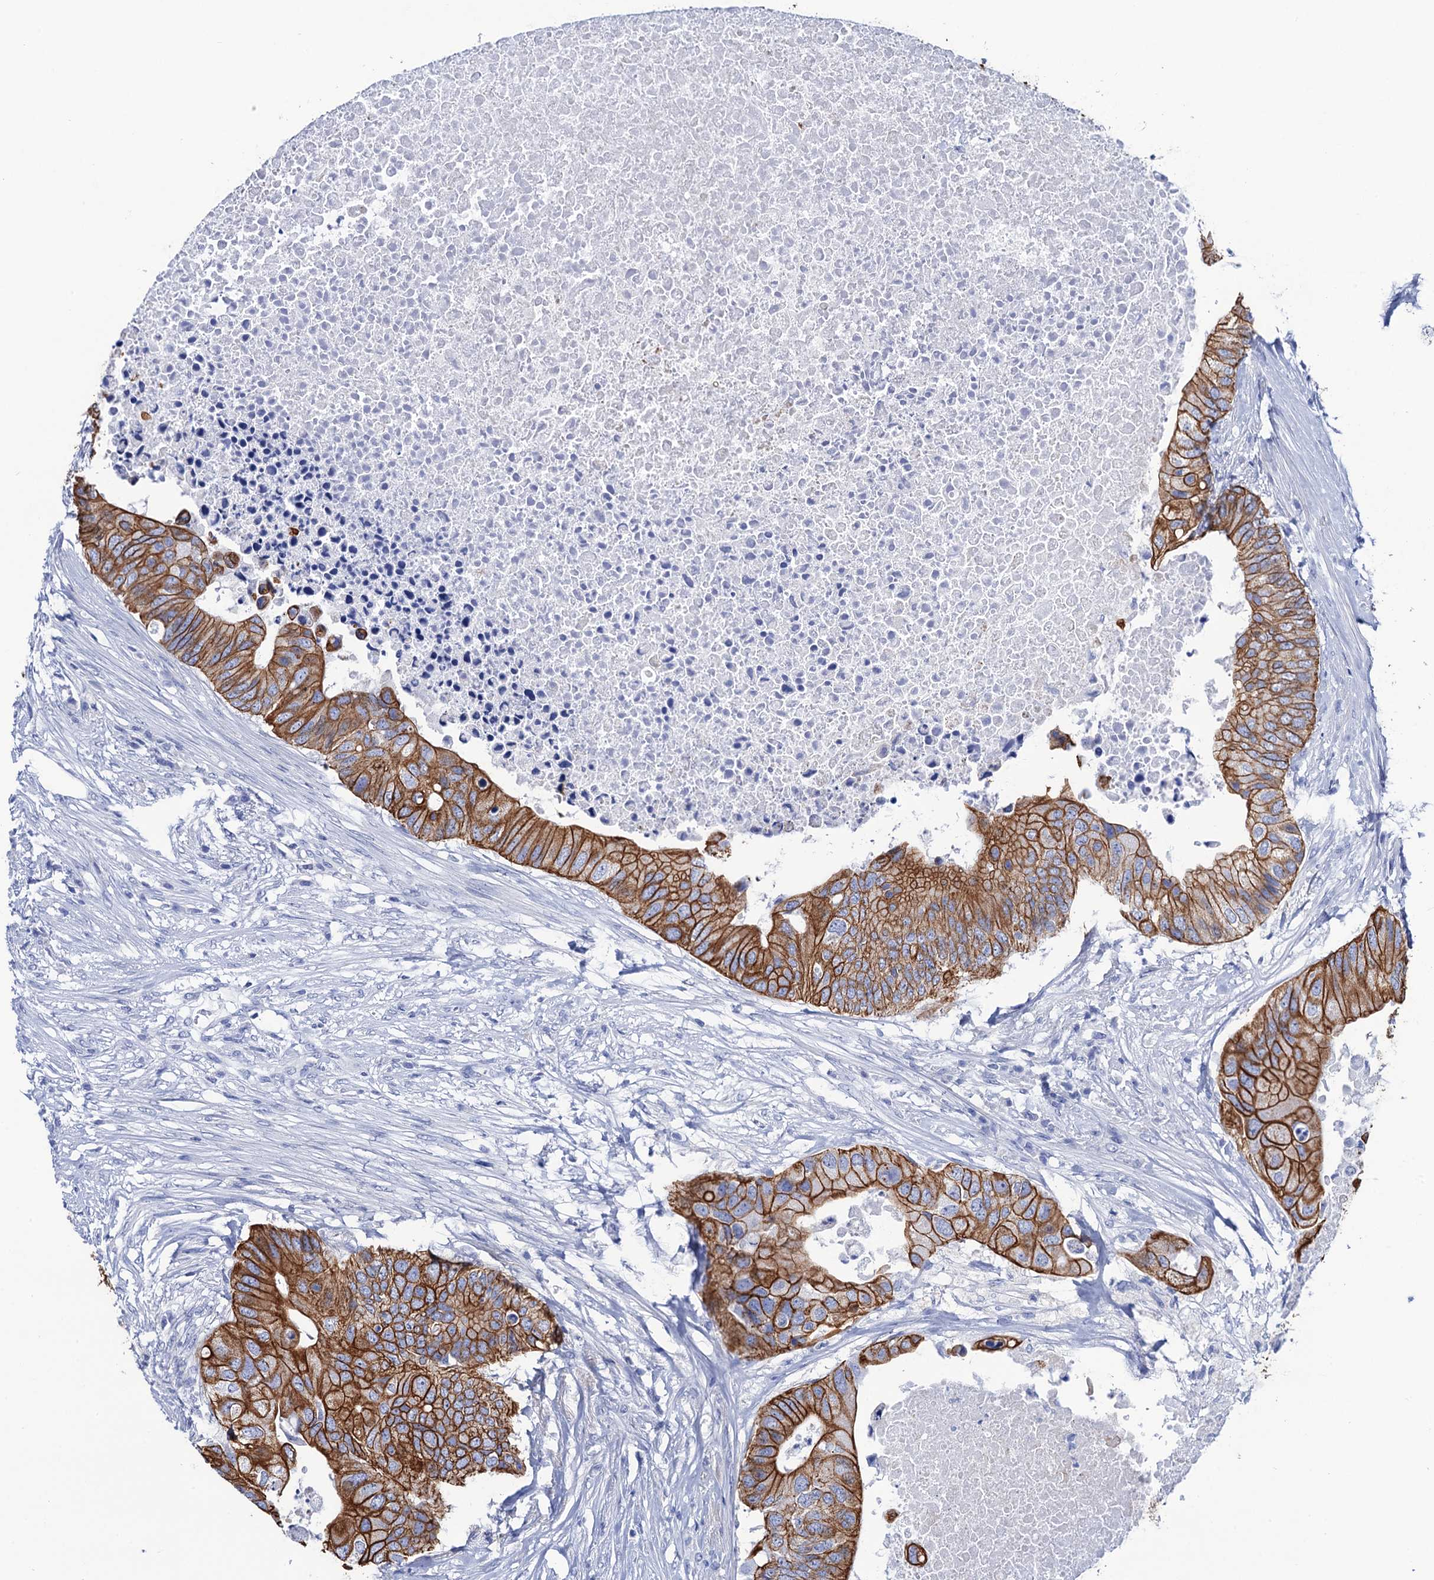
{"staining": {"intensity": "strong", "quantity": ">75%", "location": "cytoplasmic/membranous"}, "tissue": "colorectal cancer", "cell_type": "Tumor cells", "image_type": "cancer", "snomed": [{"axis": "morphology", "description": "Adenocarcinoma, NOS"}, {"axis": "topography", "description": "Colon"}], "caption": "Colorectal adenocarcinoma stained for a protein (brown) displays strong cytoplasmic/membranous positive positivity in approximately >75% of tumor cells.", "gene": "RAB3IP", "patient": {"sex": "male", "age": 71}}